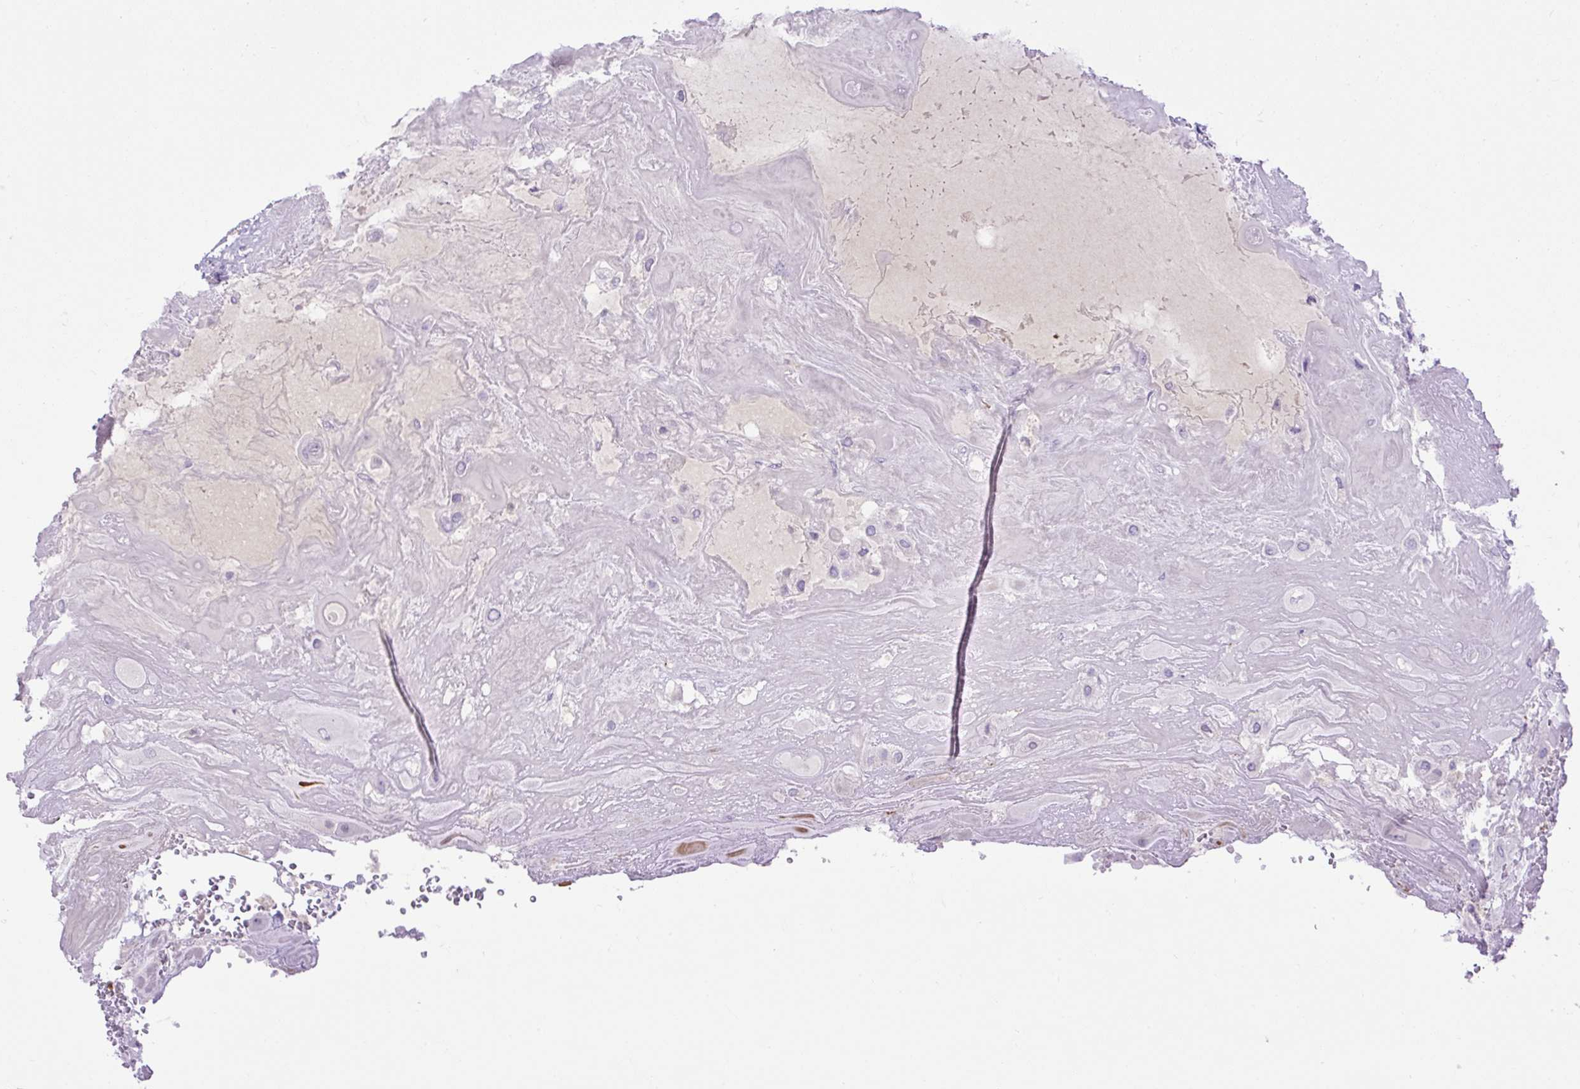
{"staining": {"intensity": "negative", "quantity": "none", "location": "none"}, "tissue": "placenta", "cell_type": "Decidual cells", "image_type": "normal", "snomed": [{"axis": "morphology", "description": "Normal tissue, NOS"}, {"axis": "topography", "description": "Placenta"}], "caption": "DAB immunohistochemical staining of normal human placenta reveals no significant expression in decidual cells.", "gene": "SPTBN5", "patient": {"sex": "female", "age": 32}}